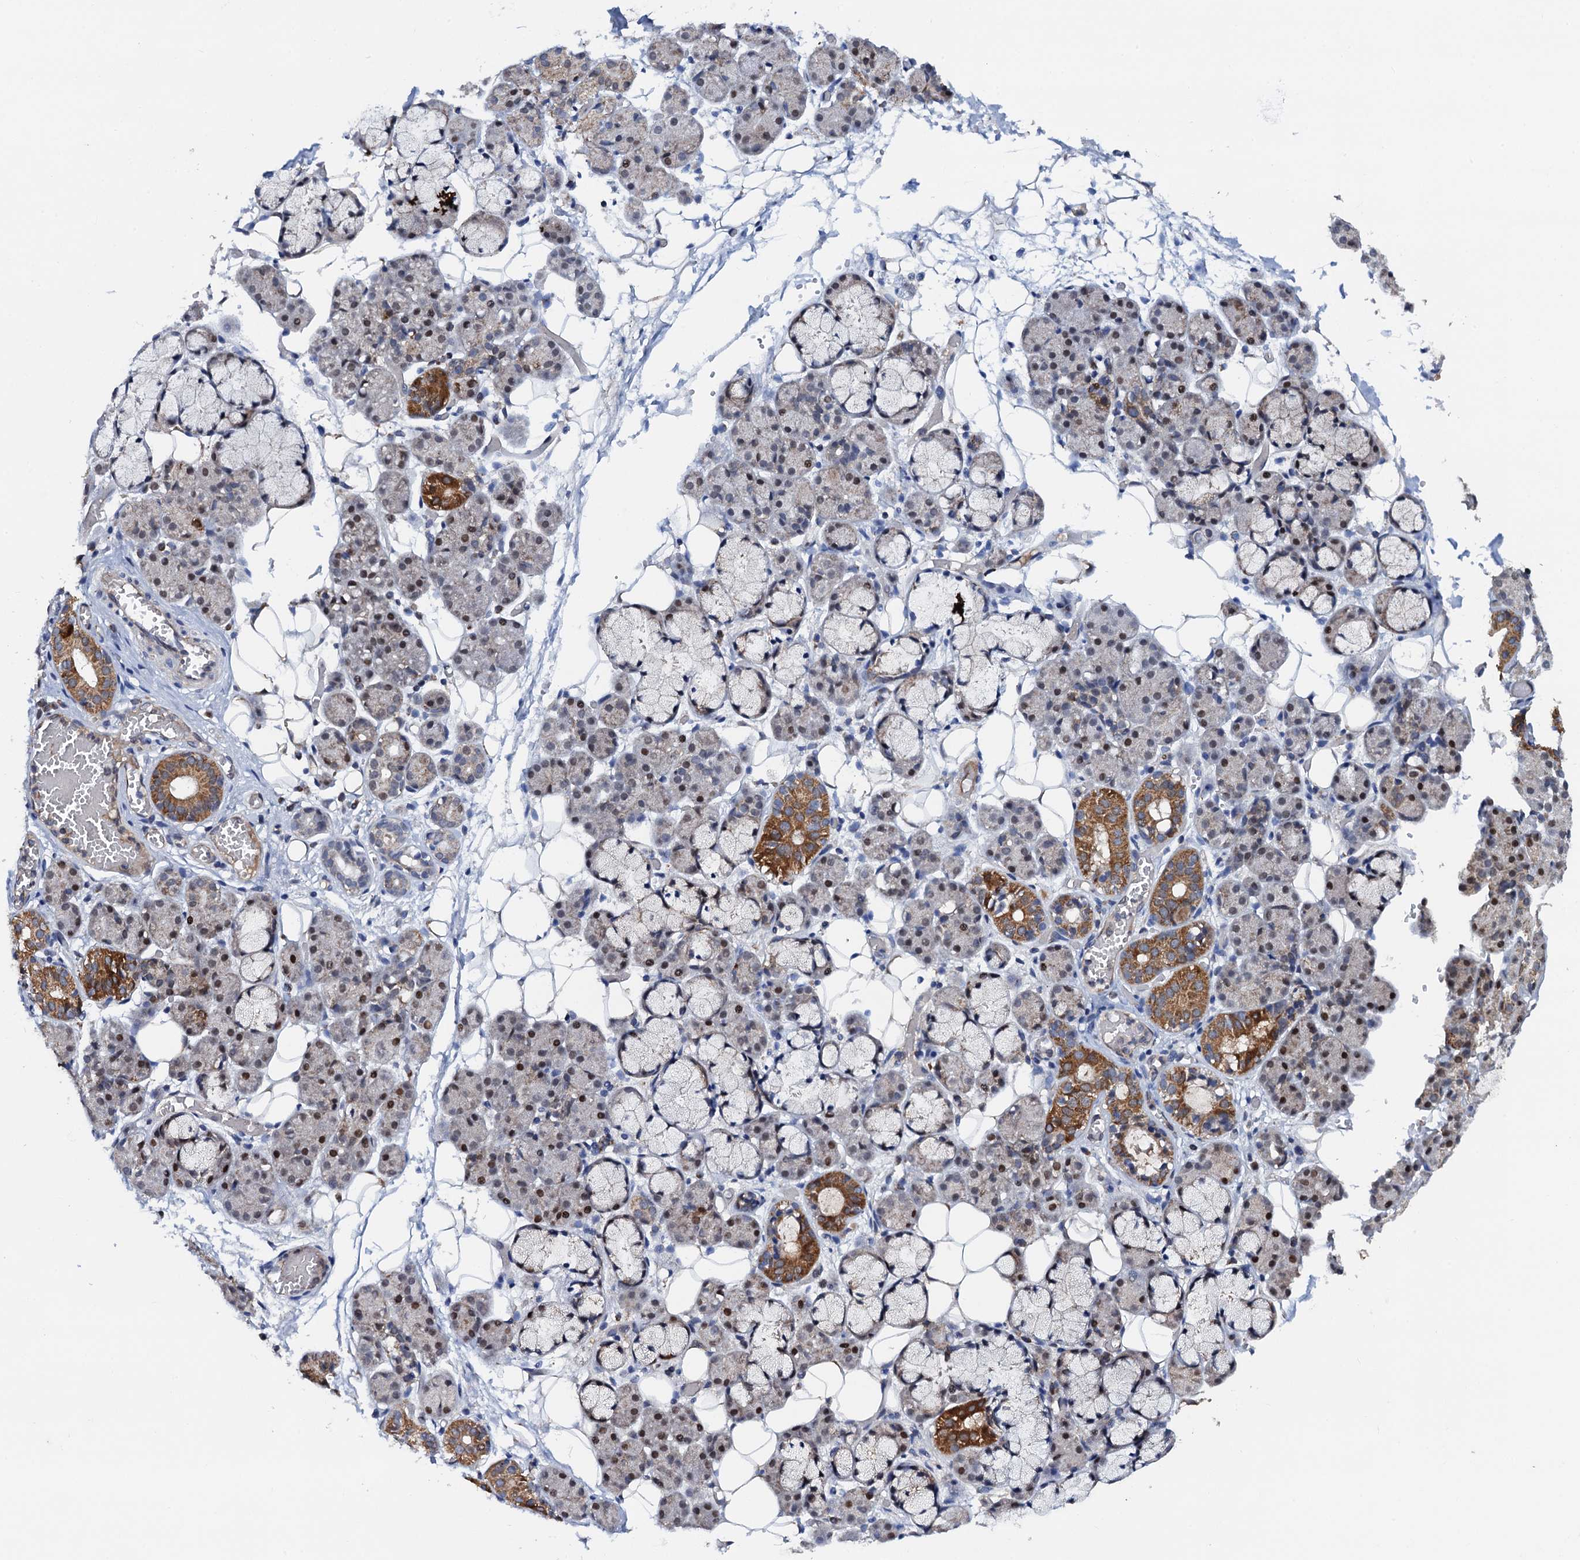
{"staining": {"intensity": "moderate", "quantity": "25%-75%", "location": "cytoplasmic/membranous,nuclear"}, "tissue": "salivary gland", "cell_type": "Glandular cells", "image_type": "normal", "snomed": [{"axis": "morphology", "description": "Normal tissue, NOS"}, {"axis": "topography", "description": "Salivary gland"}], "caption": "High-magnification brightfield microscopy of benign salivary gland stained with DAB (3,3'-diaminobenzidine) (brown) and counterstained with hematoxylin (blue). glandular cells exhibit moderate cytoplasmic/membranous,nuclear staining is seen in approximately25%-75% of cells.", "gene": "PTCD3", "patient": {"sex": "male", "age": 63}}